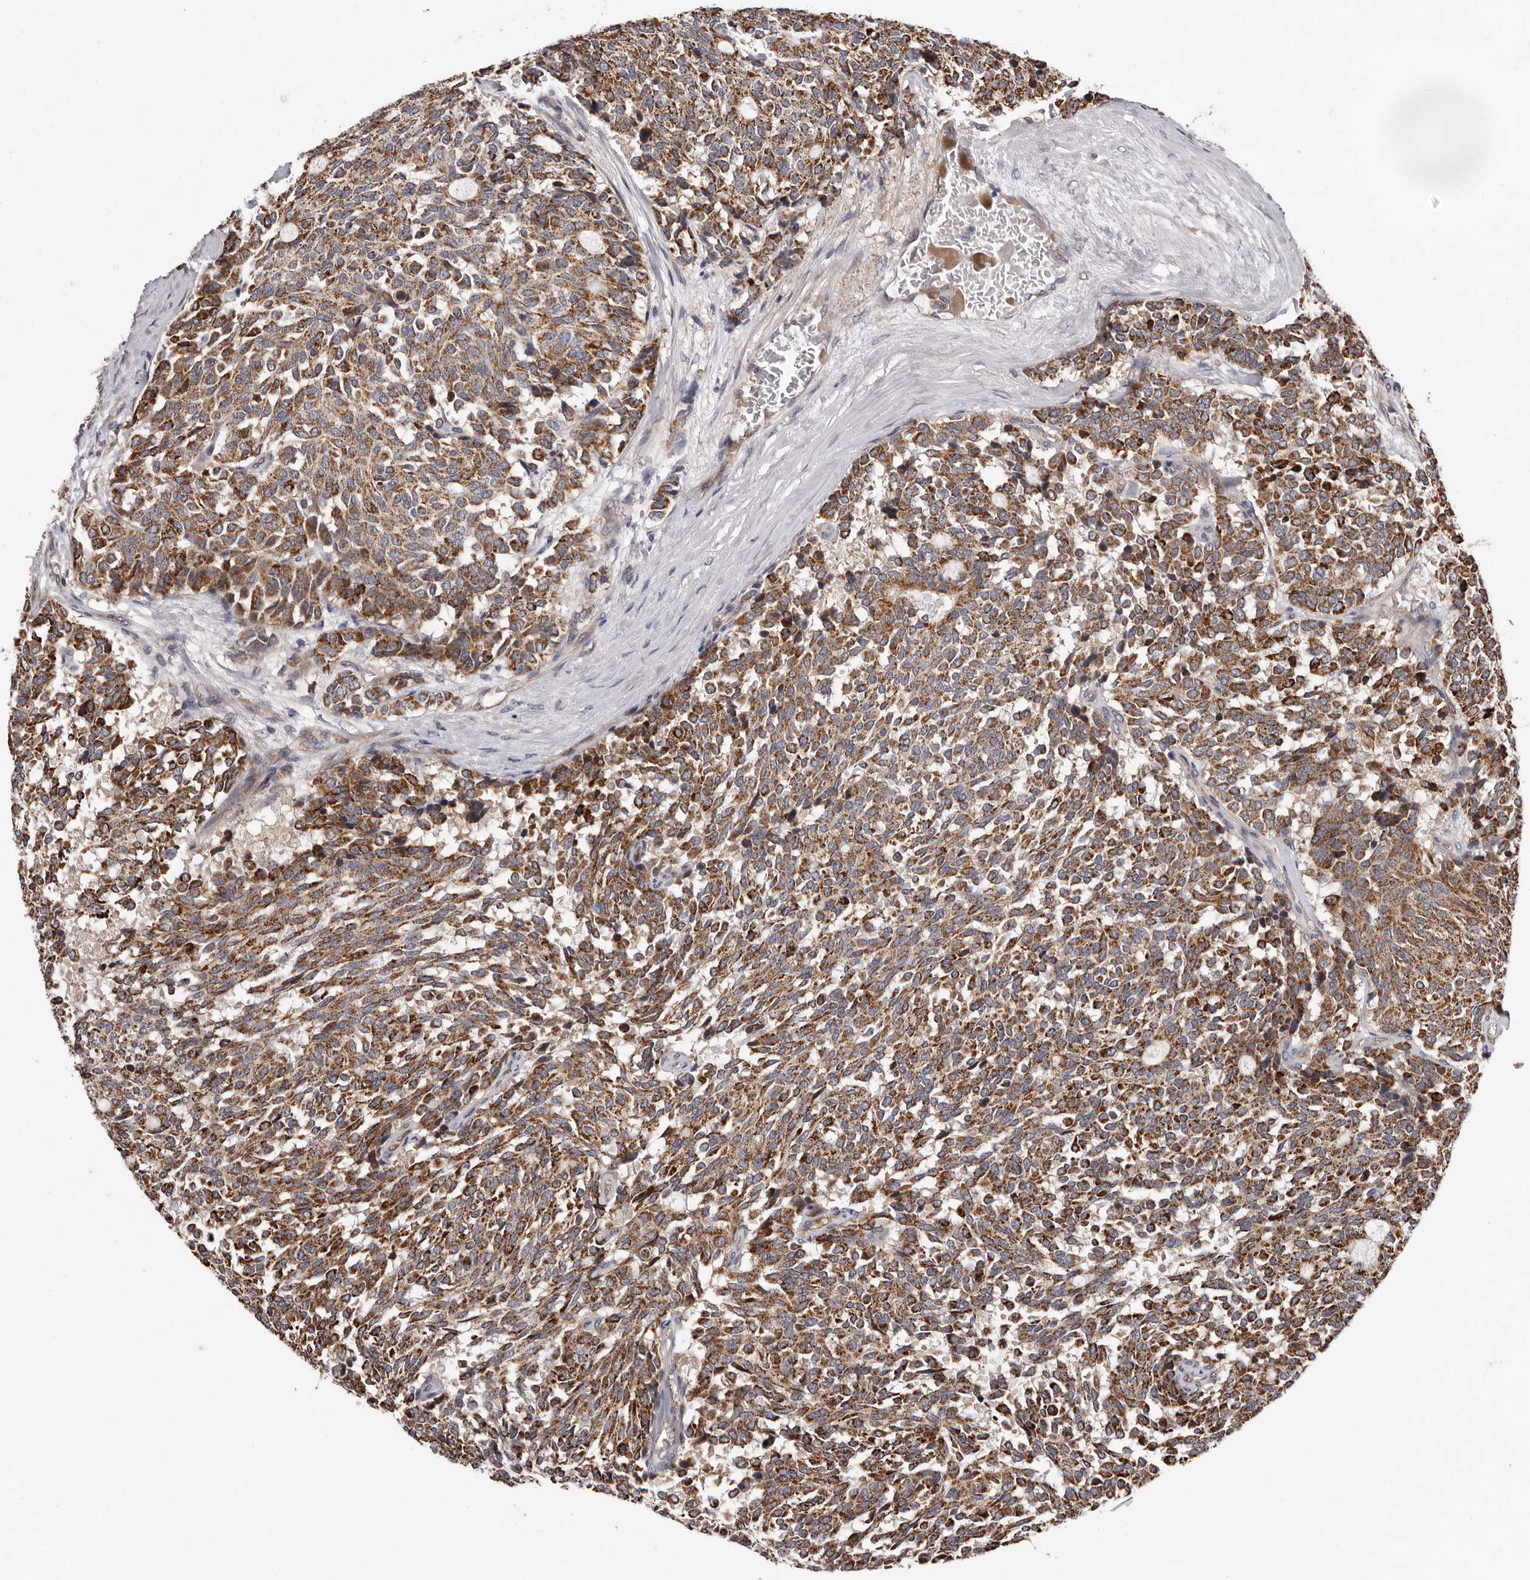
{"staining": {"intensity": "moderate", "quantity": ">75%", "location": "cytoplasmic/membranous"}, "tissue": "carcinoid", "cell_type": "Tumor cells", "image_type": "cancer", "snomed": [{"axis": "morphology", "description": "Carcinoid, malignant, NOS"}, {"axis": "topography", "description": "Pancreas"}], "caption": "Human carcinoid stained with a brown dye exhibits moderate cytoplasmic/membranous positive staining in approximately >75% of tumor cells.", "gene": "VPS37A", "patient": {"sex": "female", "age": 54}}